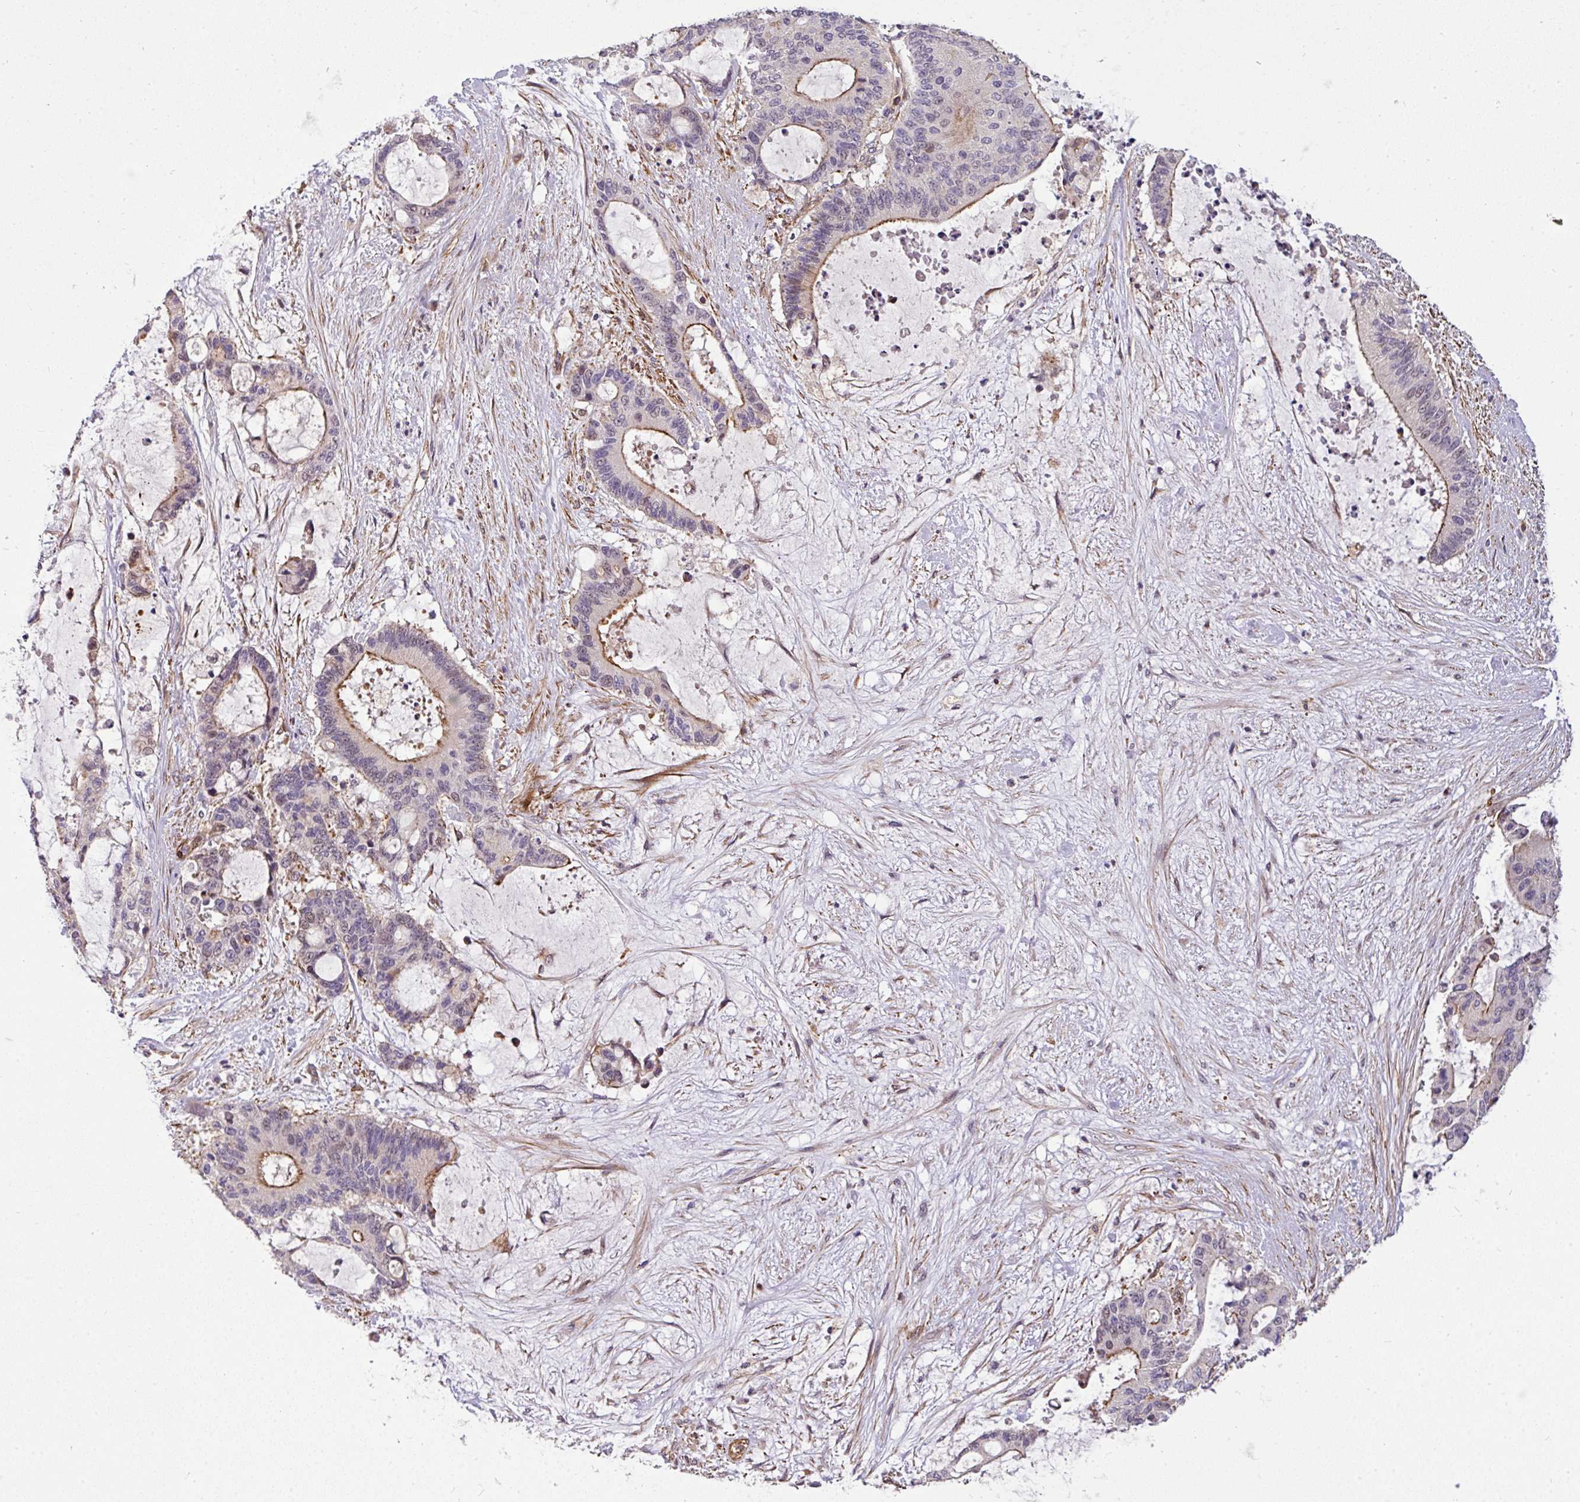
{"staining": {"intensity": "moderate", "quantity": "25%-75%", "location": "cytoplasmic/membranous"}, "tissue": "liver cancer", "cell_type": "Tumor cells", "image_type": "cancer", "snomed": [{"axis": "morphology", "description": "Normal tissue, NOS"}, {"axis": "morphology", "description": "Cholangiocarcinoma"}, {"axis": "topography", "description": "Liver"}, {"axis": "topography", "description": "Peripheral nerve tissue"}], "caption": "Protein staining of cholangiocarcinoma (liver) tissue demonstrates moderate cytoplasmic/membranous positivity in approximately 25%-75% of tumor cells.", "gene": "CASS4", "patient": {"sex": "female", "age": 73}}